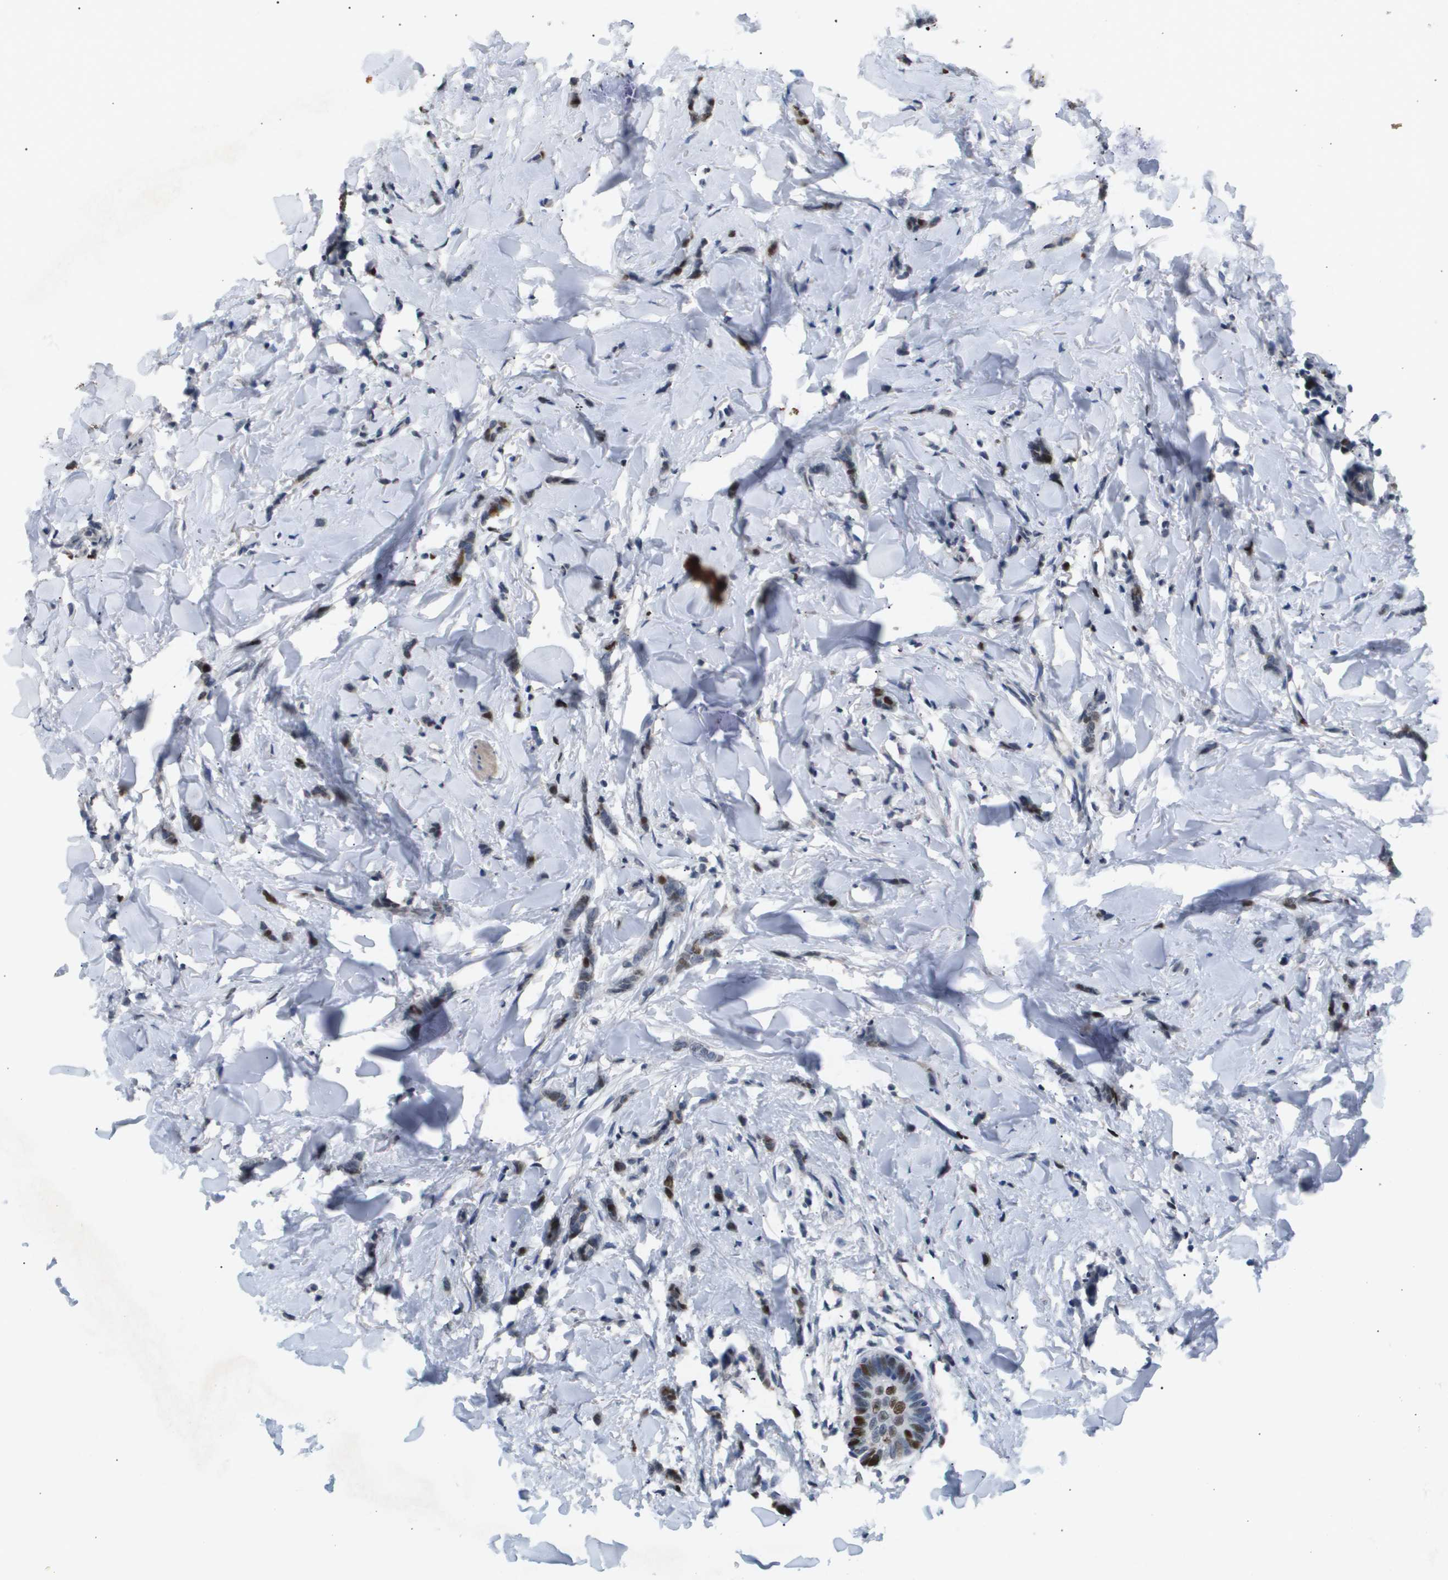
{"staining": {"intensity": "strong", "quantity": "25%-75%", "location": "nuclear"}, "tissue": "breast cancer", "cell_type": "Tumor cells", "image_type": "cancer", "snomed": [{"axis": "morphology", "description": "Lobular carcinoma"}, {"axis": "topography", "description": "Skin"}, {"axis": "topography", "description": "Breast"}], "caption": "DAB immunohistochemical staining of human breast cancer shows strong nuclear protein expression in about 25%-75% of tumor cells. The protein of interest is shown in brown color, while the nuclei are stained blue.", "gene": "ANAPC2", "patient": {"sex": "female", "age": 46}}